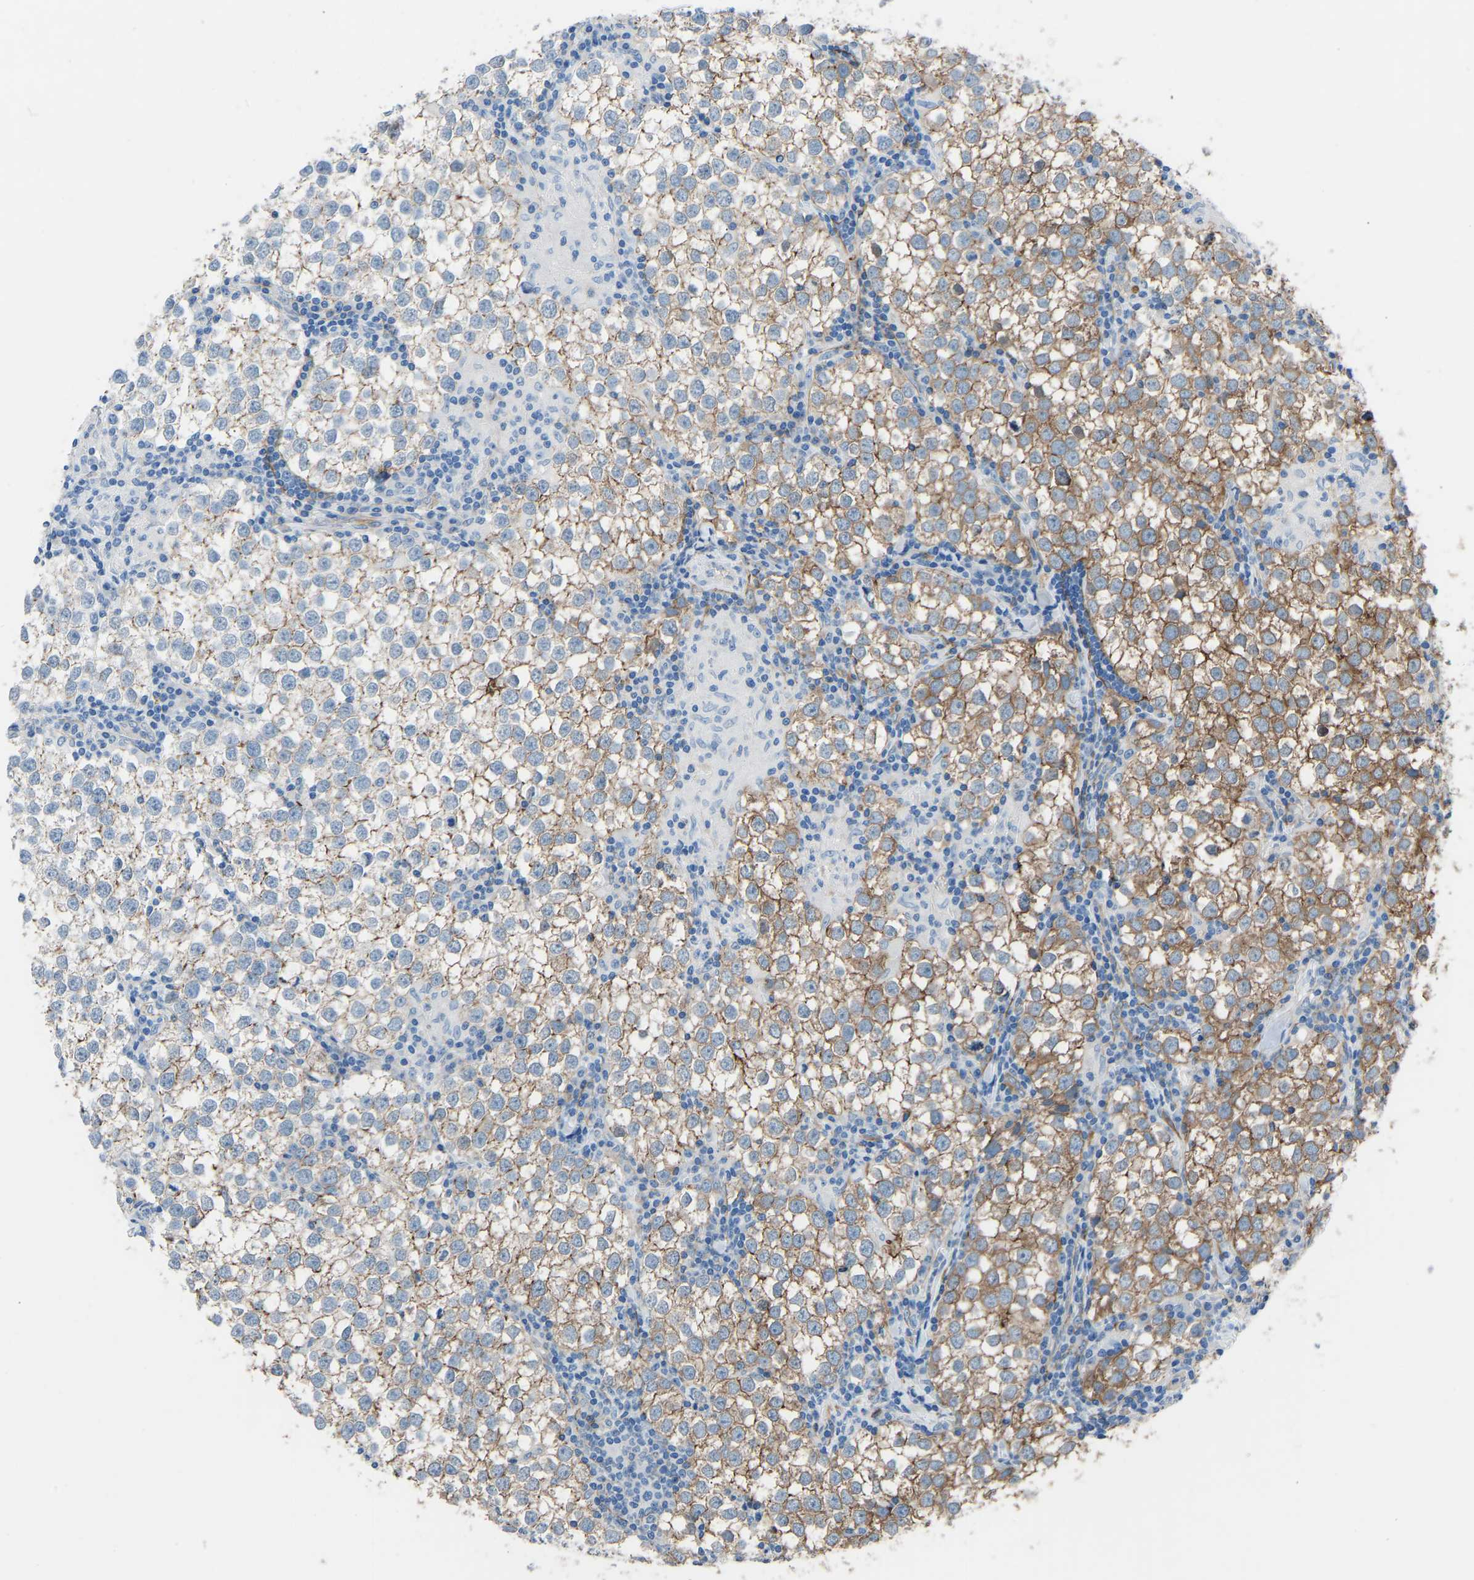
{"staining": {"intensity": "moderate", "quantity": ">75%", "location": "cytoplasmic/membranous"}, "tissue": "testis cancer", "cell_type": "Tumor cells", "image_type": "cancer", "snomed": [{"axis": "morphology", "description": "Seminoma, NOS"}, {"axis": "morphology", "description": "Carcinoma, Embryonal, NOS"}, {"axis": "topography", "description": "Testis"}], "caption": "Testis cancer (embryonal carcinoma) stained with a brown dye exhibits moderate cytoplasmic/membranous positive expression in approximately >75% of tumor cells.", "gene": "MYH10", "patient": {"sex": "male", "age": 36}}